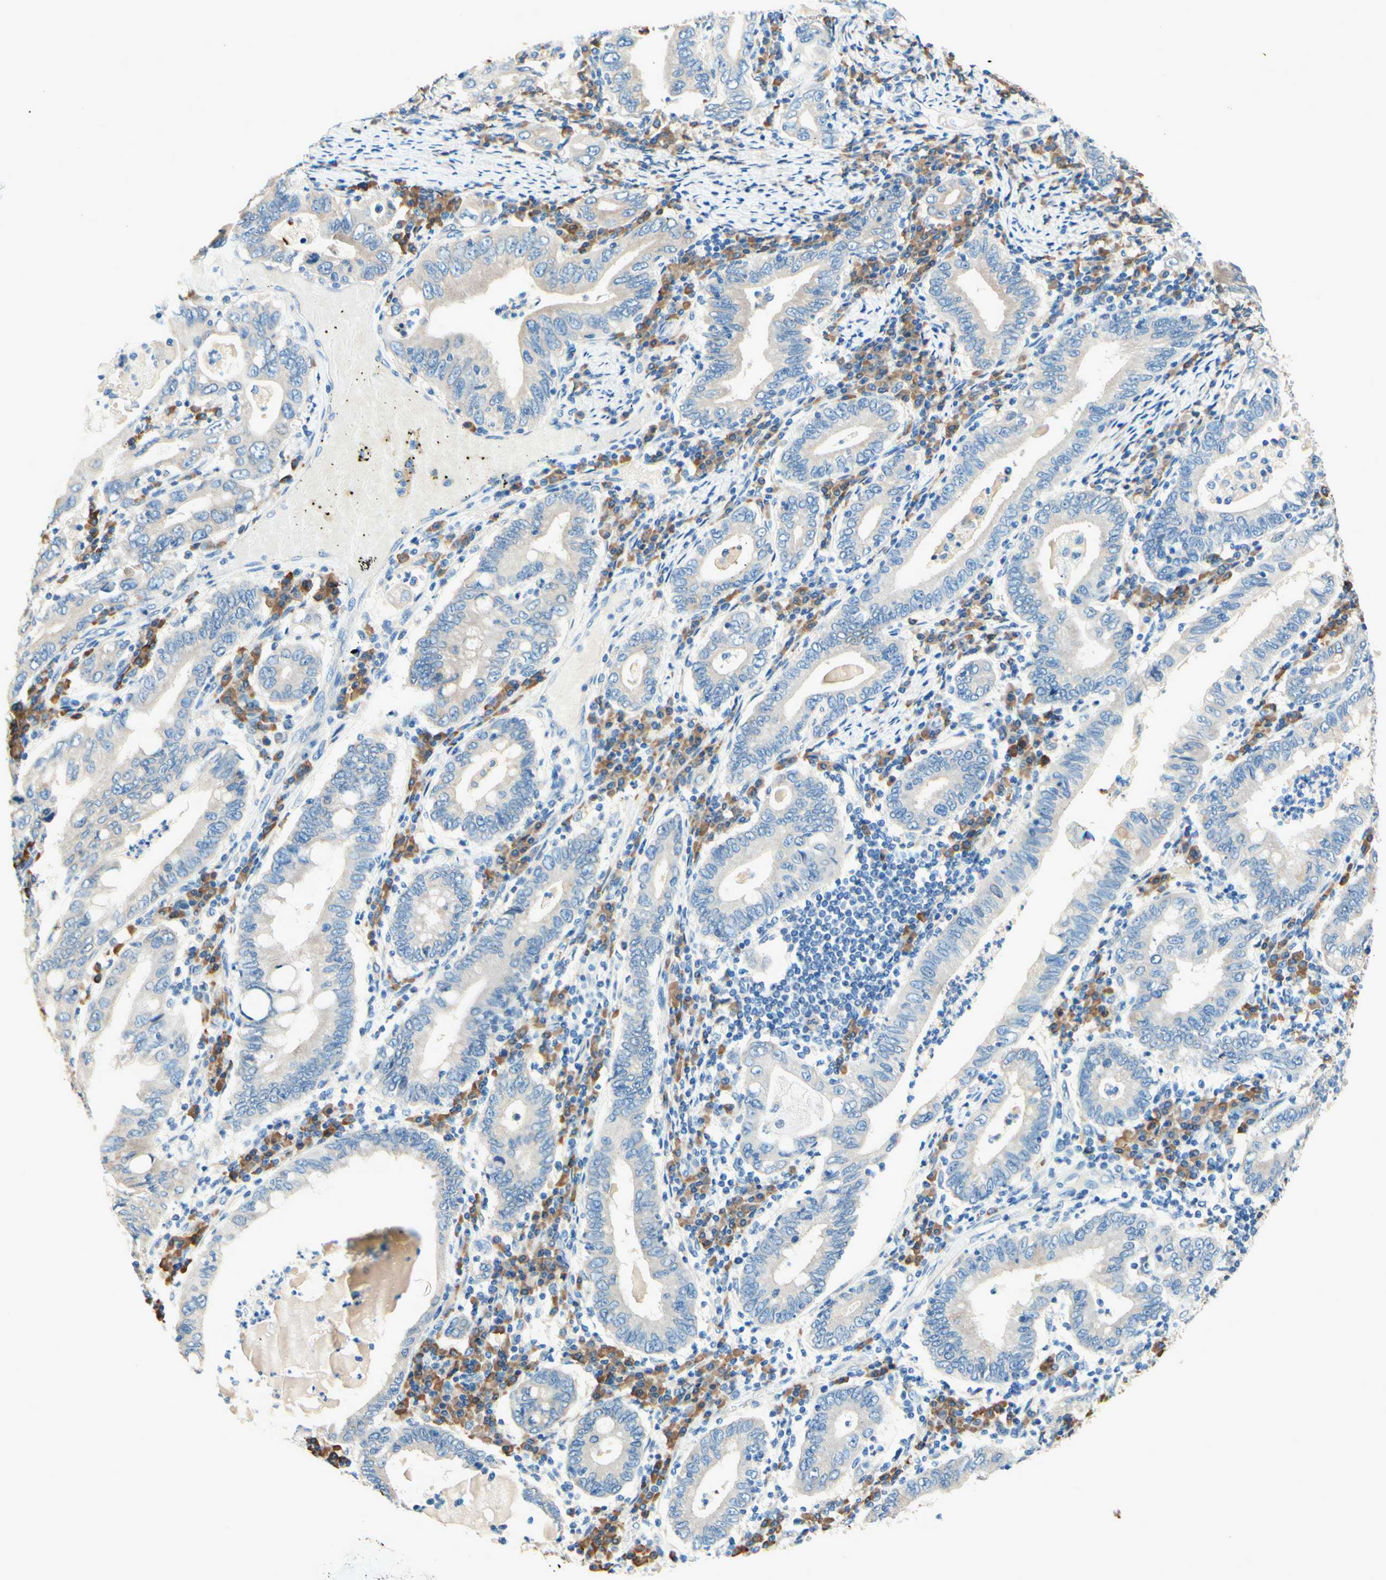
{"staining": {"intensity": "negative", "quantity": "none", "location": "none"}, "tissue": "stomach cancer", "cell_type": "Tumor cells", "image_type": "cancer", "snomed": [{"axis": "morphology", "description": "Normal tissue, NOS"}, {"axis": "morphology", "description": "Adenocarcinoma, NOS"}, {"axis": "topography", "description": "Esophagus"}, {"axis": "topography", "description": "Stomach, upper"}, {"axis": "topography", "description": "Peripheral nerve tissue"}], "caption": "Human stomach adenocarcinoma stained for a protein using immunohistochemistry (IHC) shows no positivity in tumor cells.", "gene": "PASD1", "patient": {"sex": "male", "age": 62}}